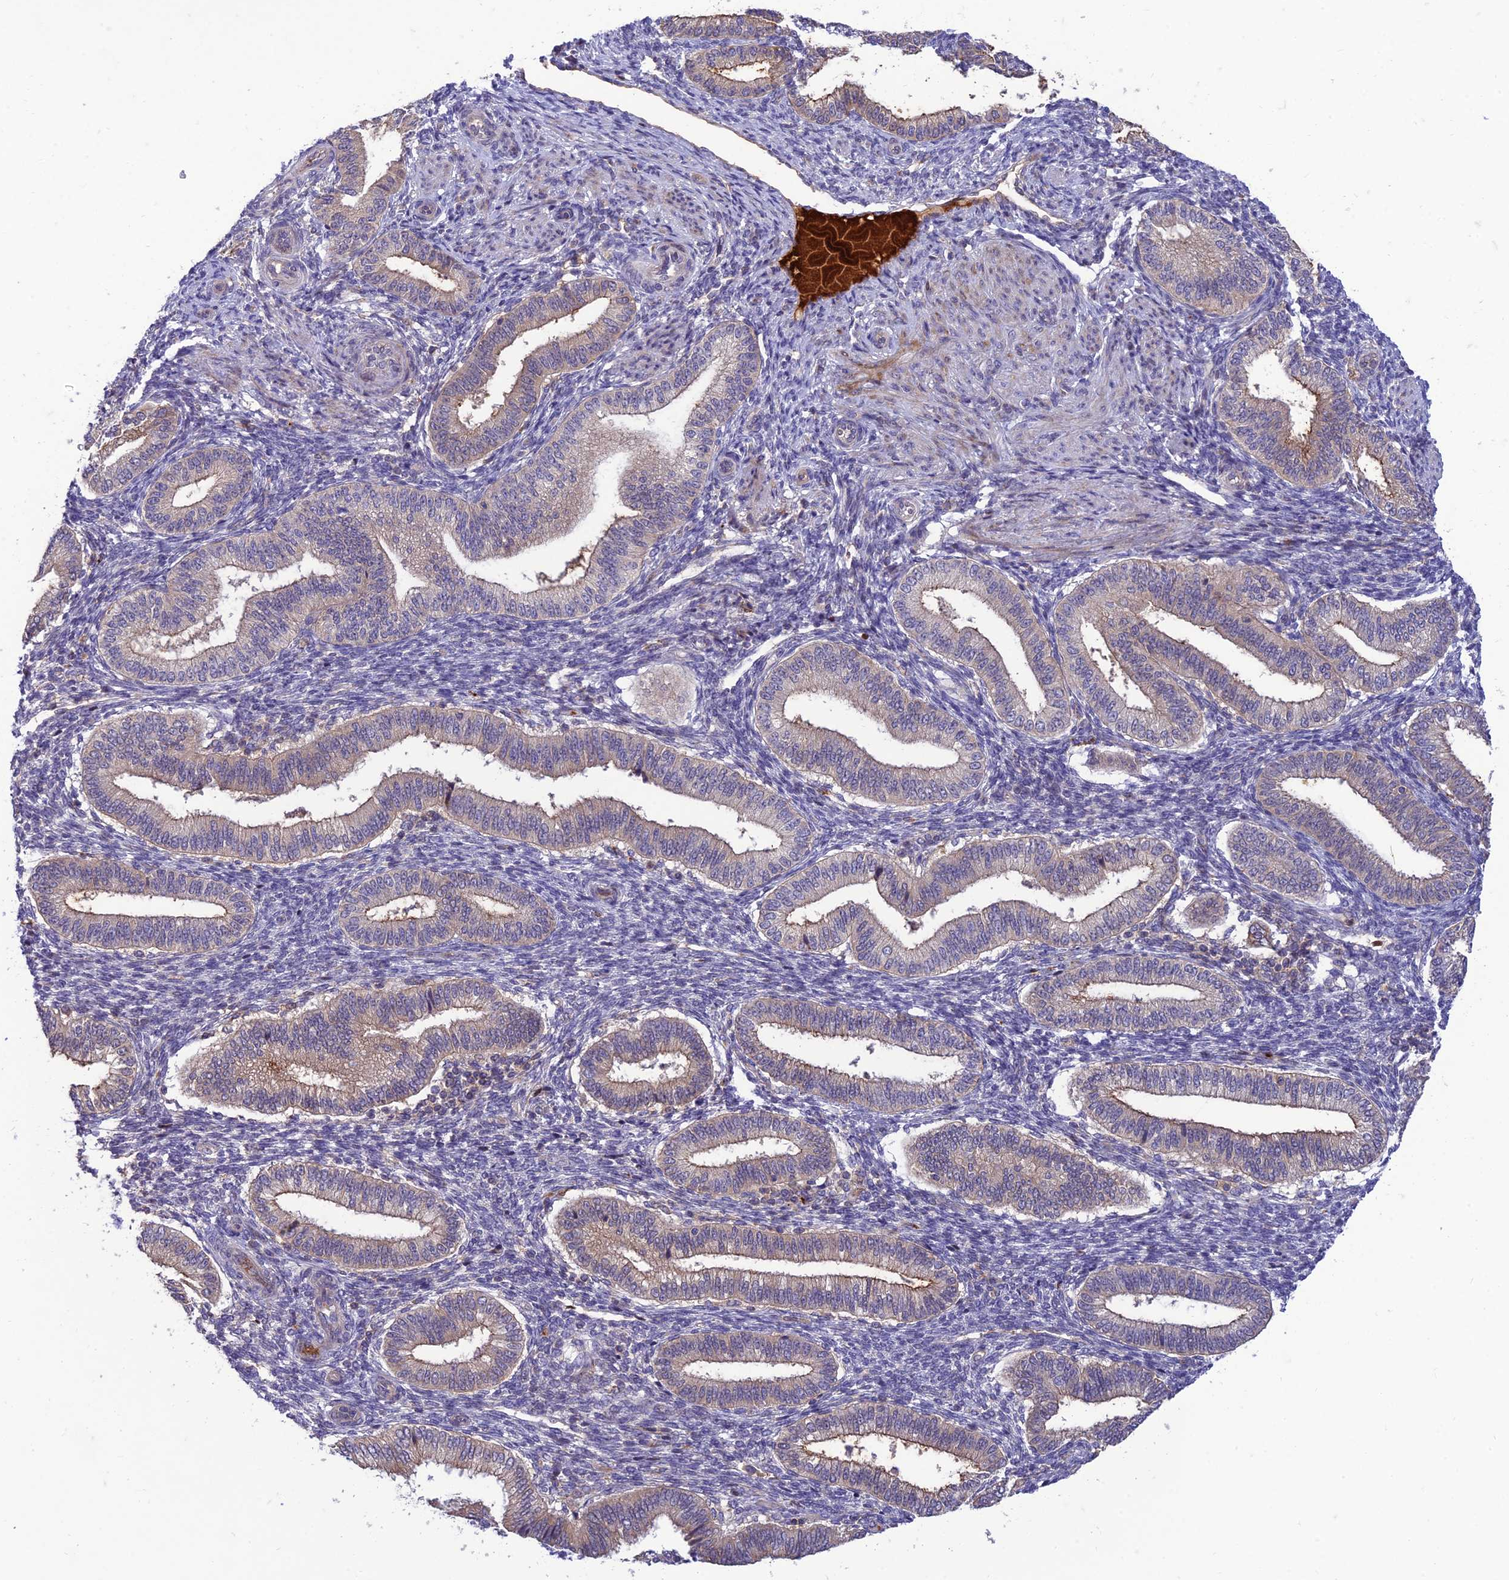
{"staining": {"intensity": "negative", "quantity": "none", "location": "none"}, "tissue": "endometrium", "cell_type": "Cells in endometrial stroma", "image_type": "normal", "snomed": [{"axis": "morphology", "description": "Normal tissue, NOS"}, {"axis": "topography", "description": "Endometrium"}], "caption": "Immunohistochemistry image of normal endometrium stained for a protein (brown), which displays no staining in cells in endometrial stroma. The staining was performed using DAB (3,3'-diaminobenzidine) to visualize the protein expression in brown, while the nuclei were stained in blue with hematoxylin (Magnification: 20x).", "gene": "IRAK3", "patient": {"sex": "female", "age": 39}}